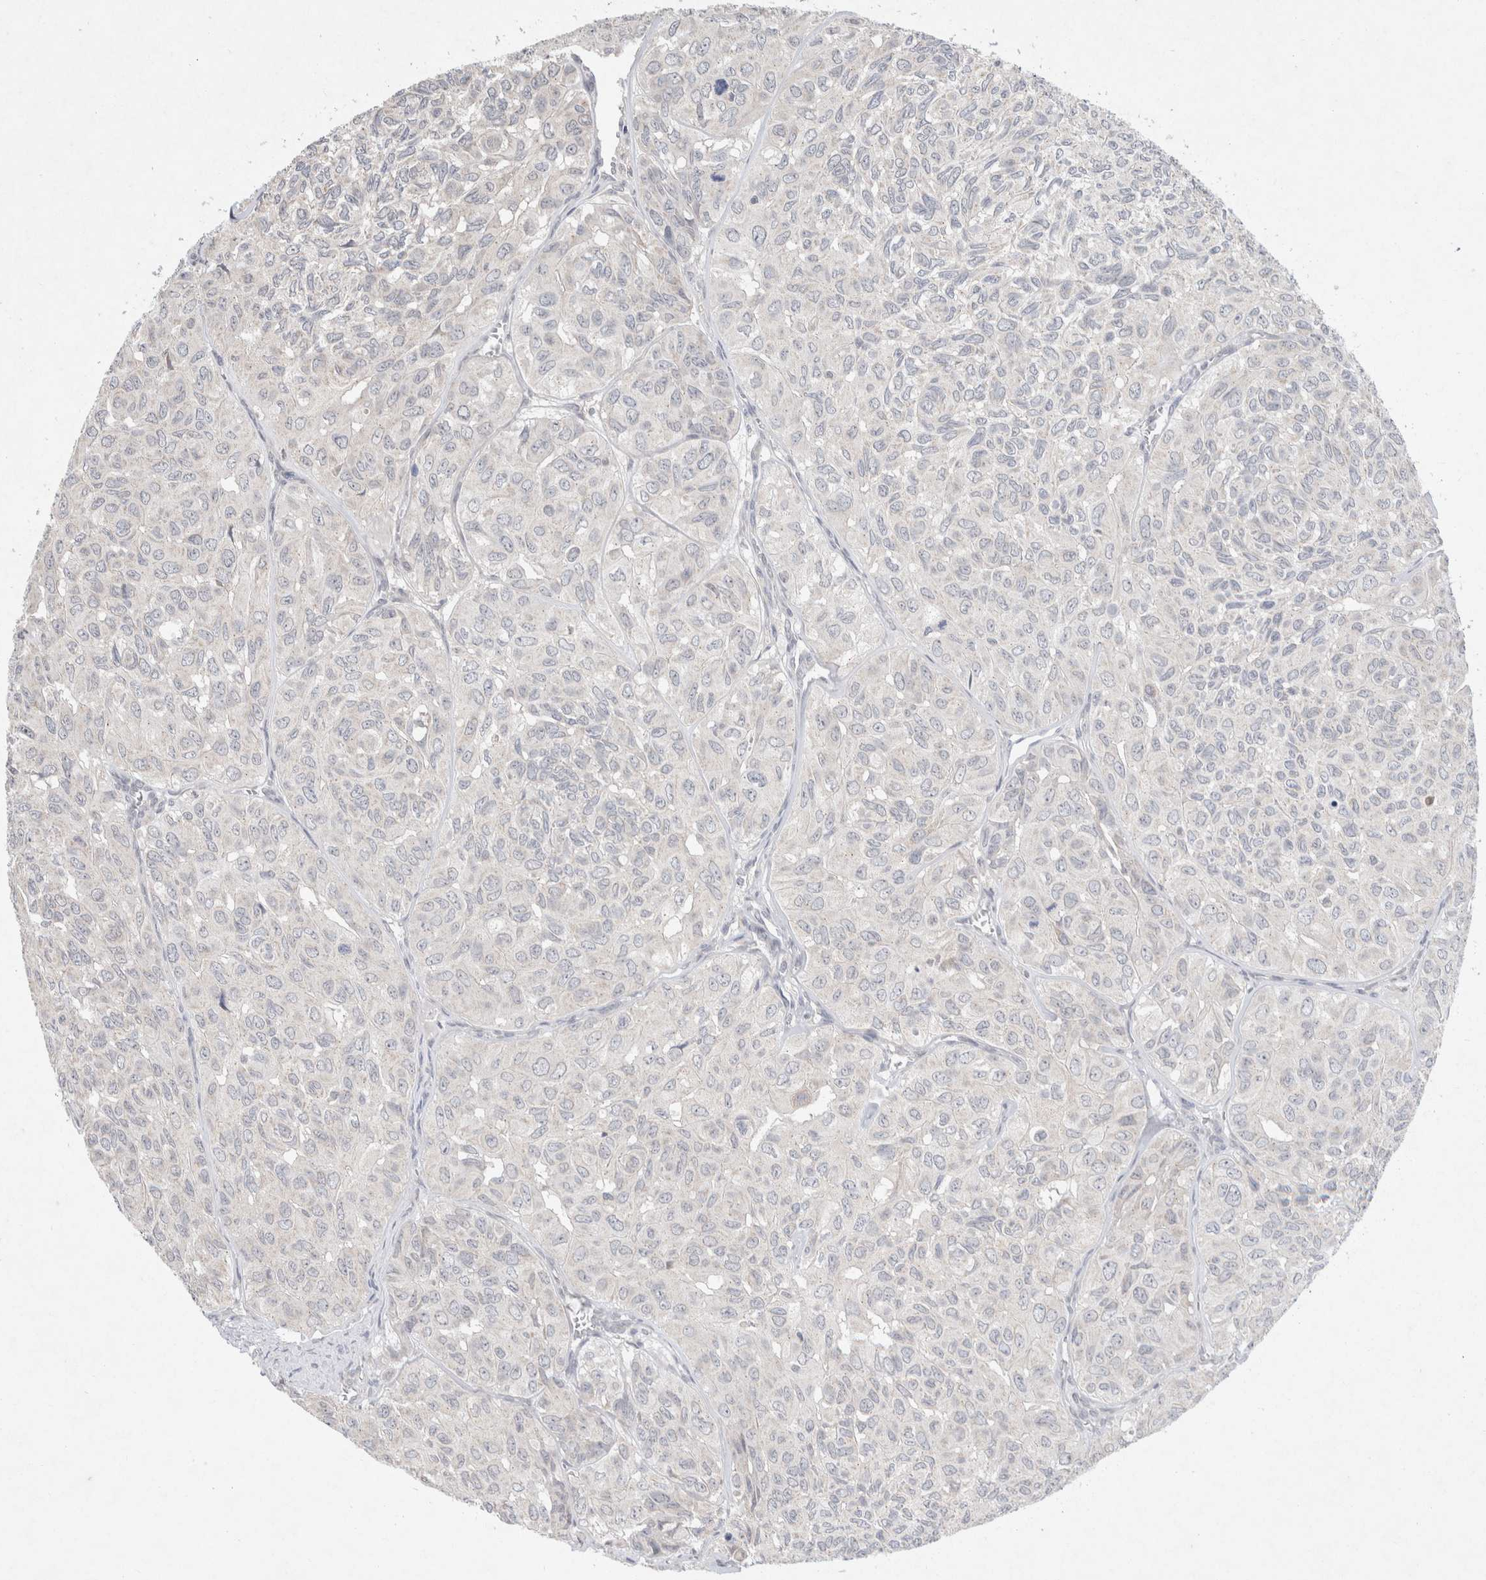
{"staining": {"intensity": "negative", "quantity": "none", "location": "none"}, "tissue": "head and neck cancer", "cell_type": "Tumor cells", "image_type": "cancer", "snomed": [{"axis": "morphology", "description": "Adenocarcinoma, NOS"}, {"axis": "topography", "description": "Salivary gland, NOS"}, {"axis": "topography", "description": "Head-Neck"}], "caption": "This is an immunohistochemistry image of head and neck adenocarcinoma. There is no positivity in tumor cells.", "gene": "CMTM4", "patient": {"sex": "female", "age": 76}}